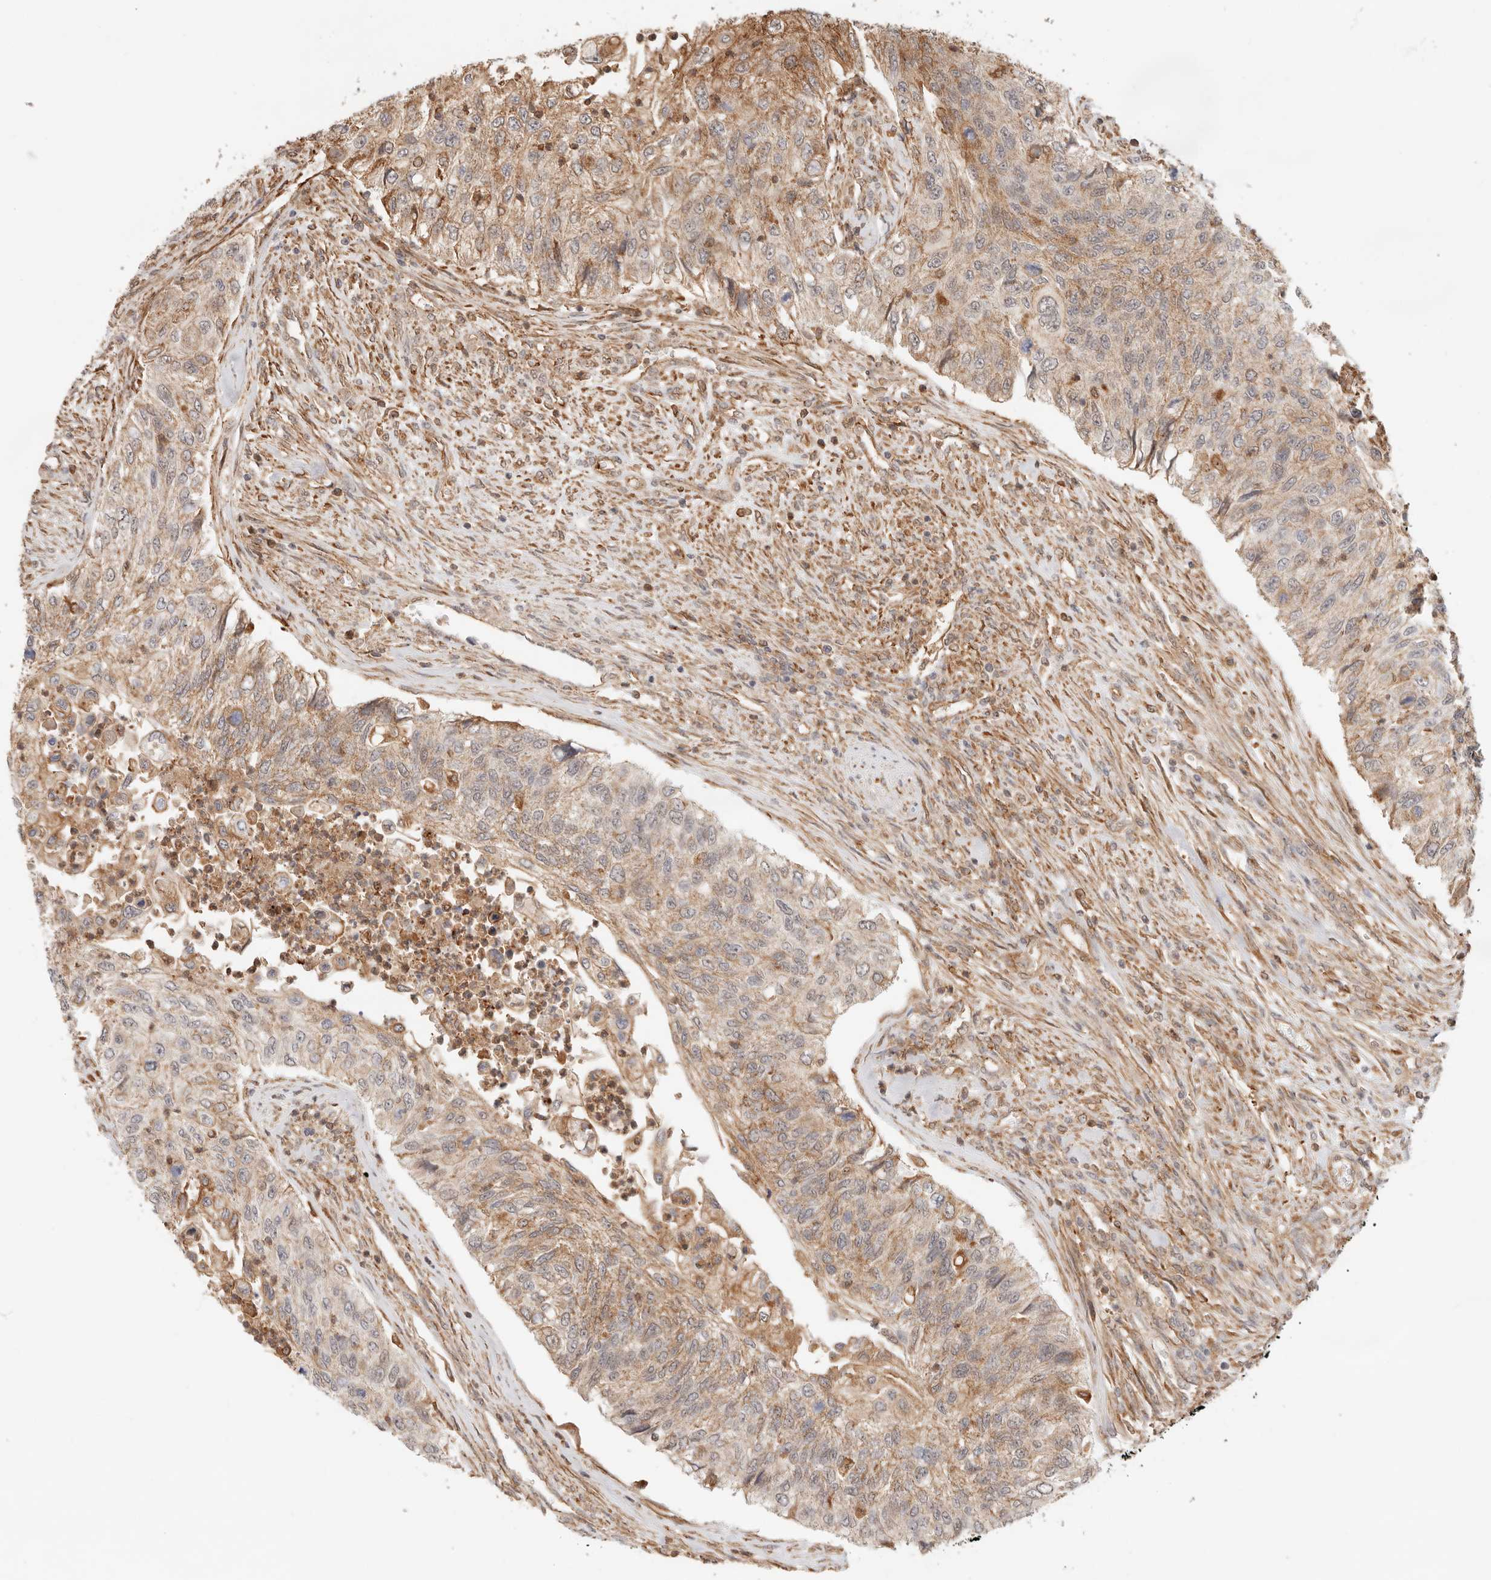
{"staining": {"intensity": "weak", "quantity": ">75%", "location": "cytoplasmic/membranous"}, "tissue": "urothelial cancer", "cell_type": "Tumor cells", "image_type": "cancer", "snomed": [{"axis": "morphology", "description": "Urothelial carcinoma, High grade"}, {"axis": "topography", "description": "Urinary bladder"}], "caption": "An image of human urothelial cancer stained for a protein reveals weak cytoplasmic/membranous brown staining in tumor cells.", "gene": "HEXD", "patient": {"sex": "female", "age": 60}}